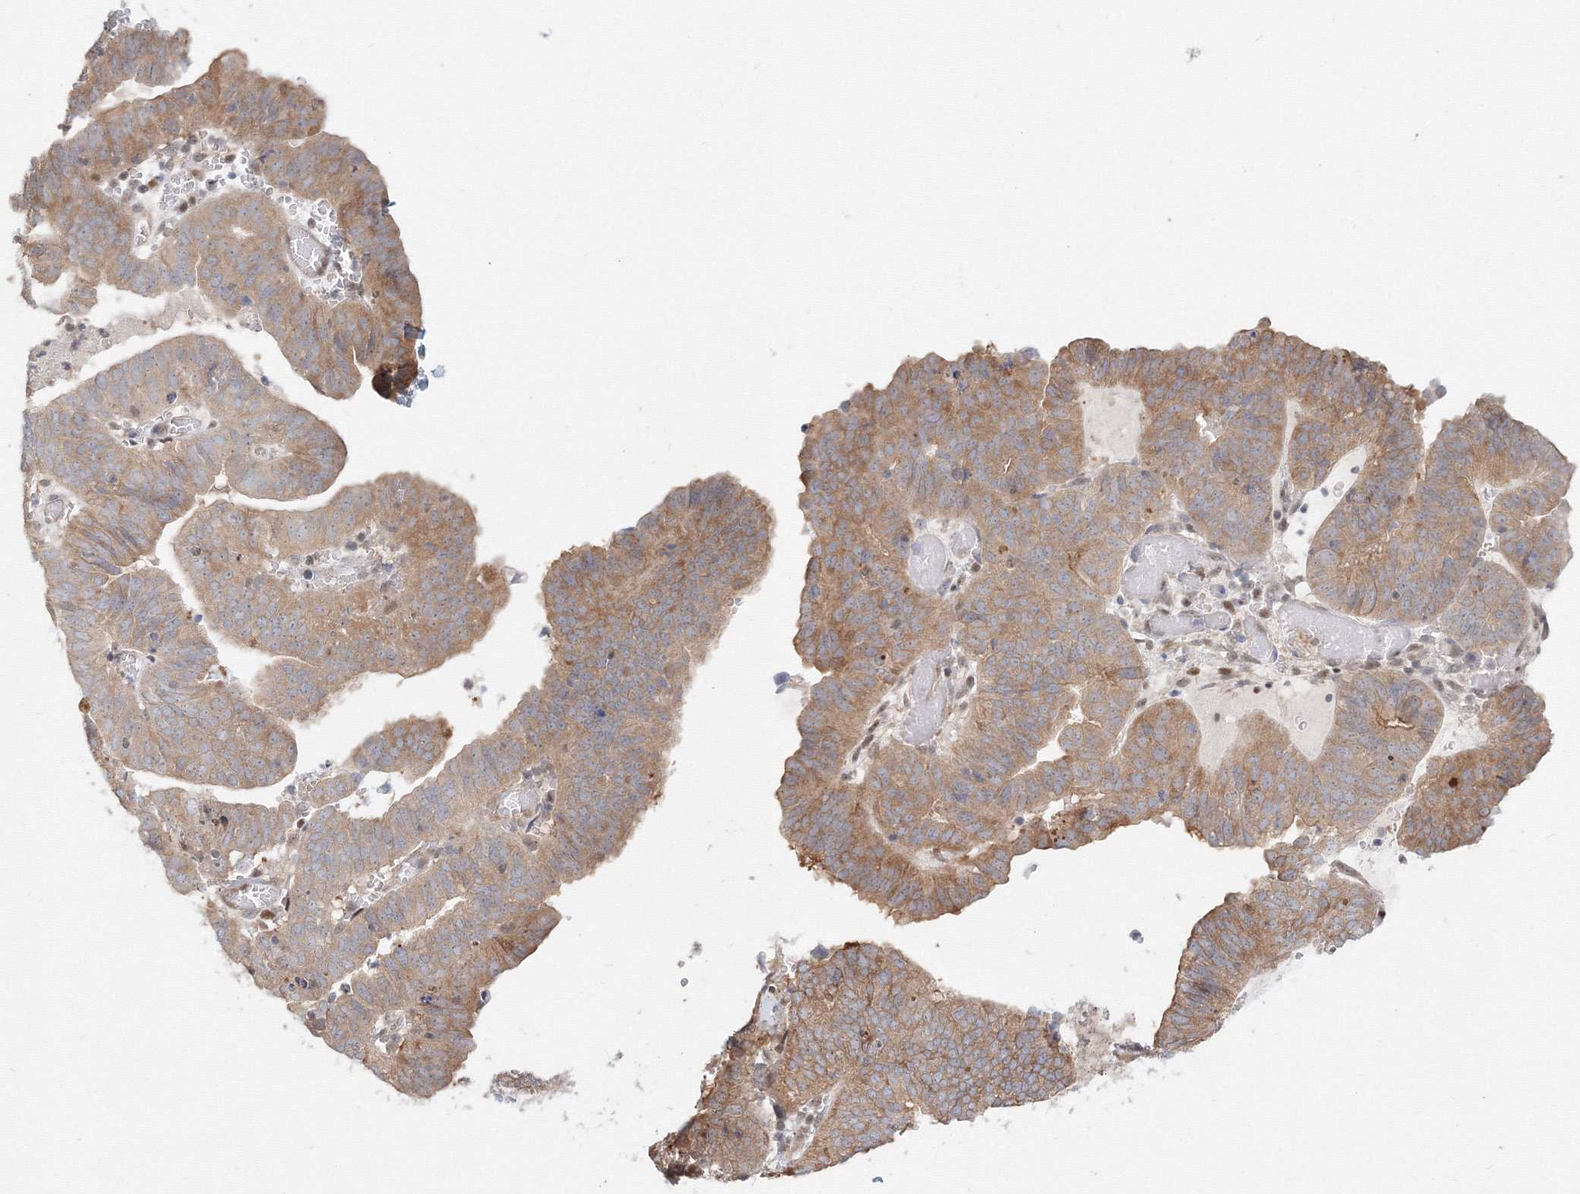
{"staining": {"intensity": "moderate", "quantity": ">75%", "location": "cytoplasmic/membranous"}, "tissue": "endometrial cancer", "cell_type": "Tumor cells", "image_type": "cancer", "snomed": [{"axis": "morphology", "description": "Adenocarcinoma, NOS"}, {"axis": "topography", "description": "Uterus"}], "caption": "Endometrial cancer stained with a brown dye displays moderate cytoplasmic/membranous positive positivity in about >75% of tumor cells.", "gene": "ARHGAP21", "patient": {"sex": "female", "age": 77}}